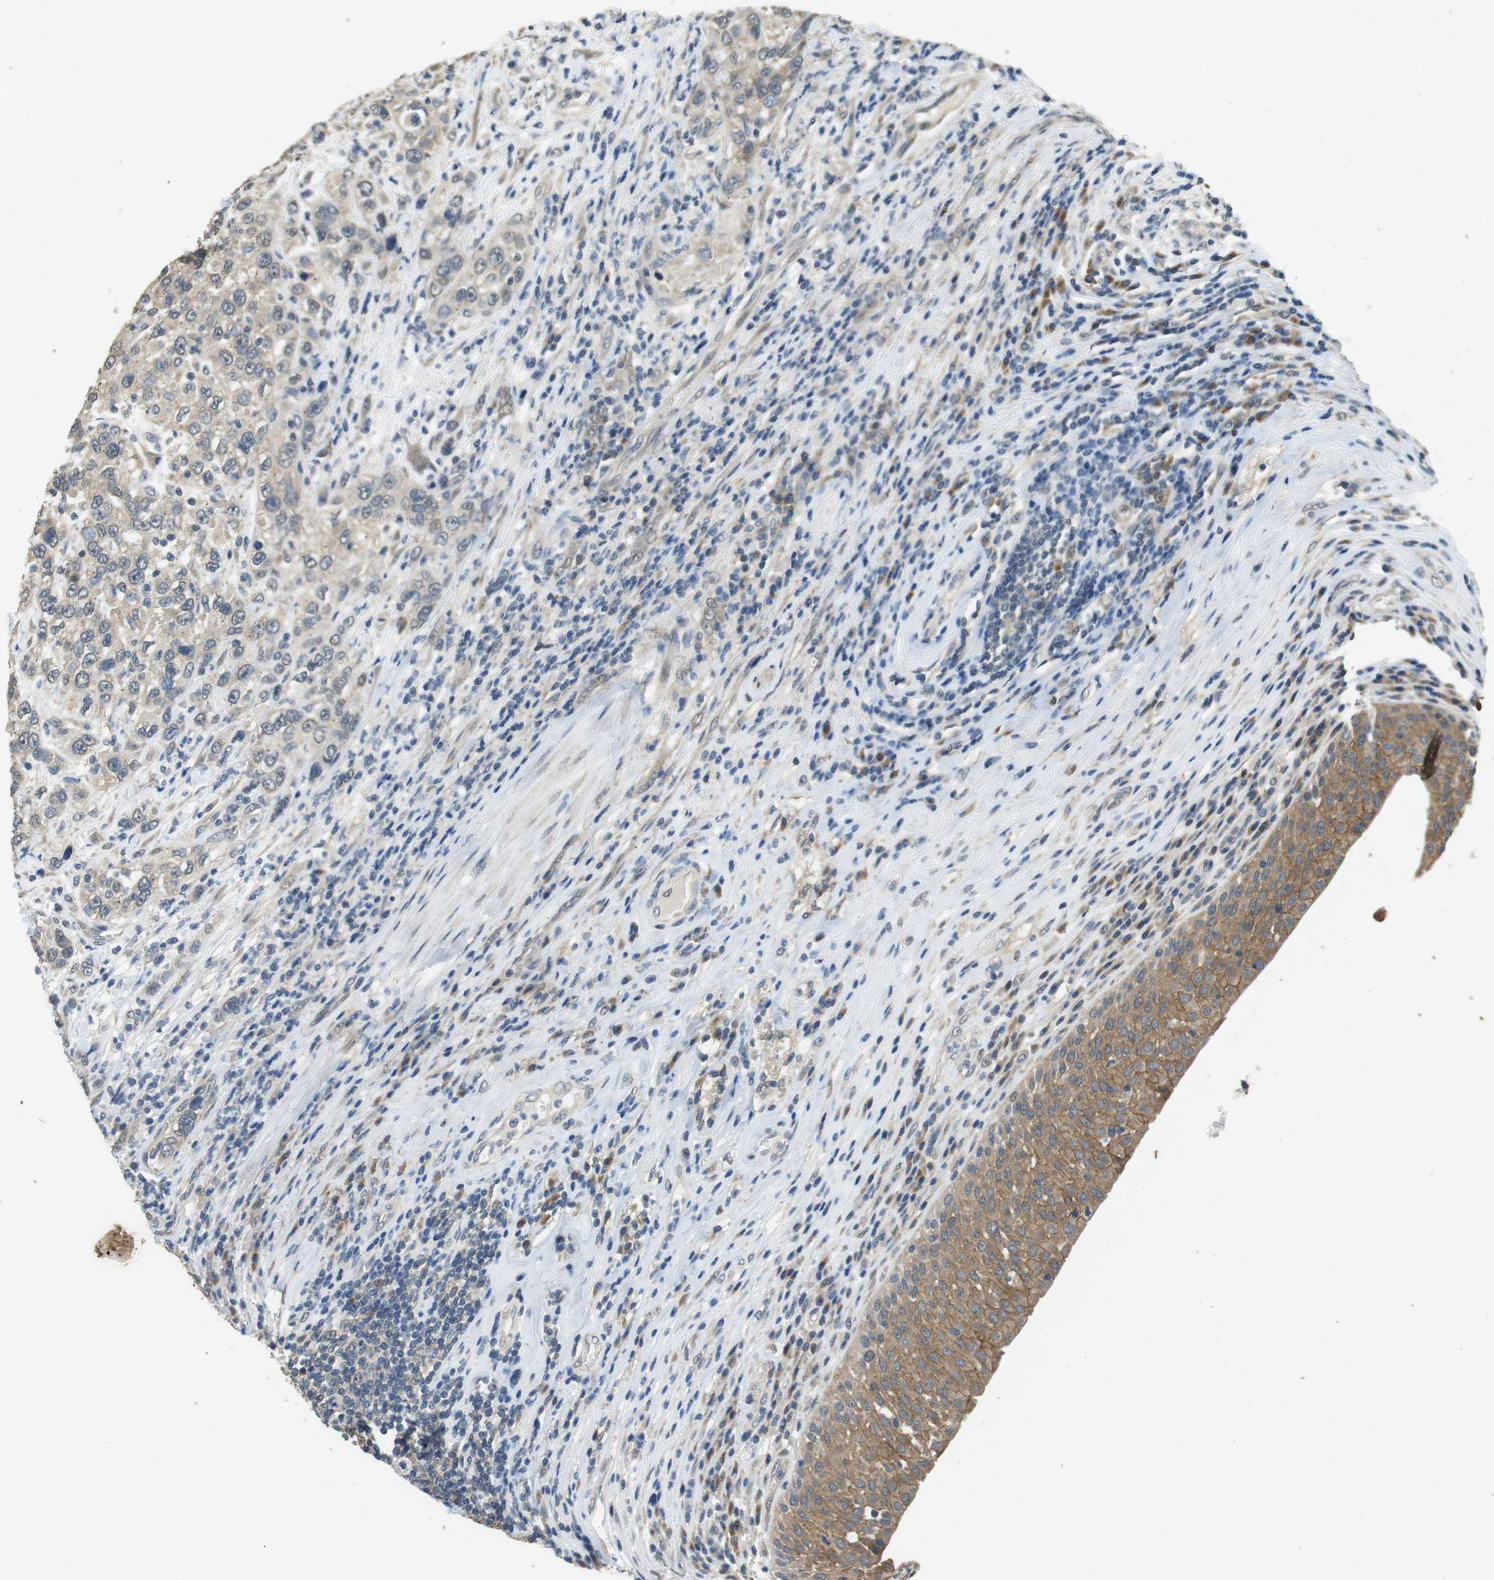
{"staining": {"intensity": "weak", "quantity": ">75%", "location": "cytoplasmic/membranous"}, "tissue": "urothelial cancer", "cell_type": "Tumor cells", "image_type": "cancer", "snomed": [{"axis": "morphology", "description": "Urothelial carcinoma, High grade"}, {"axis": "topography", "description": "Urinary bladder"}], "caption": "This is an image of immunohistochemistry (IHC) staining of urothelial cancer, which shows weak staining in the cytoplasmic/membranous of tumor cells.", "gene": "CLDN7", "patient": {"sex": "female", "age": 80}}